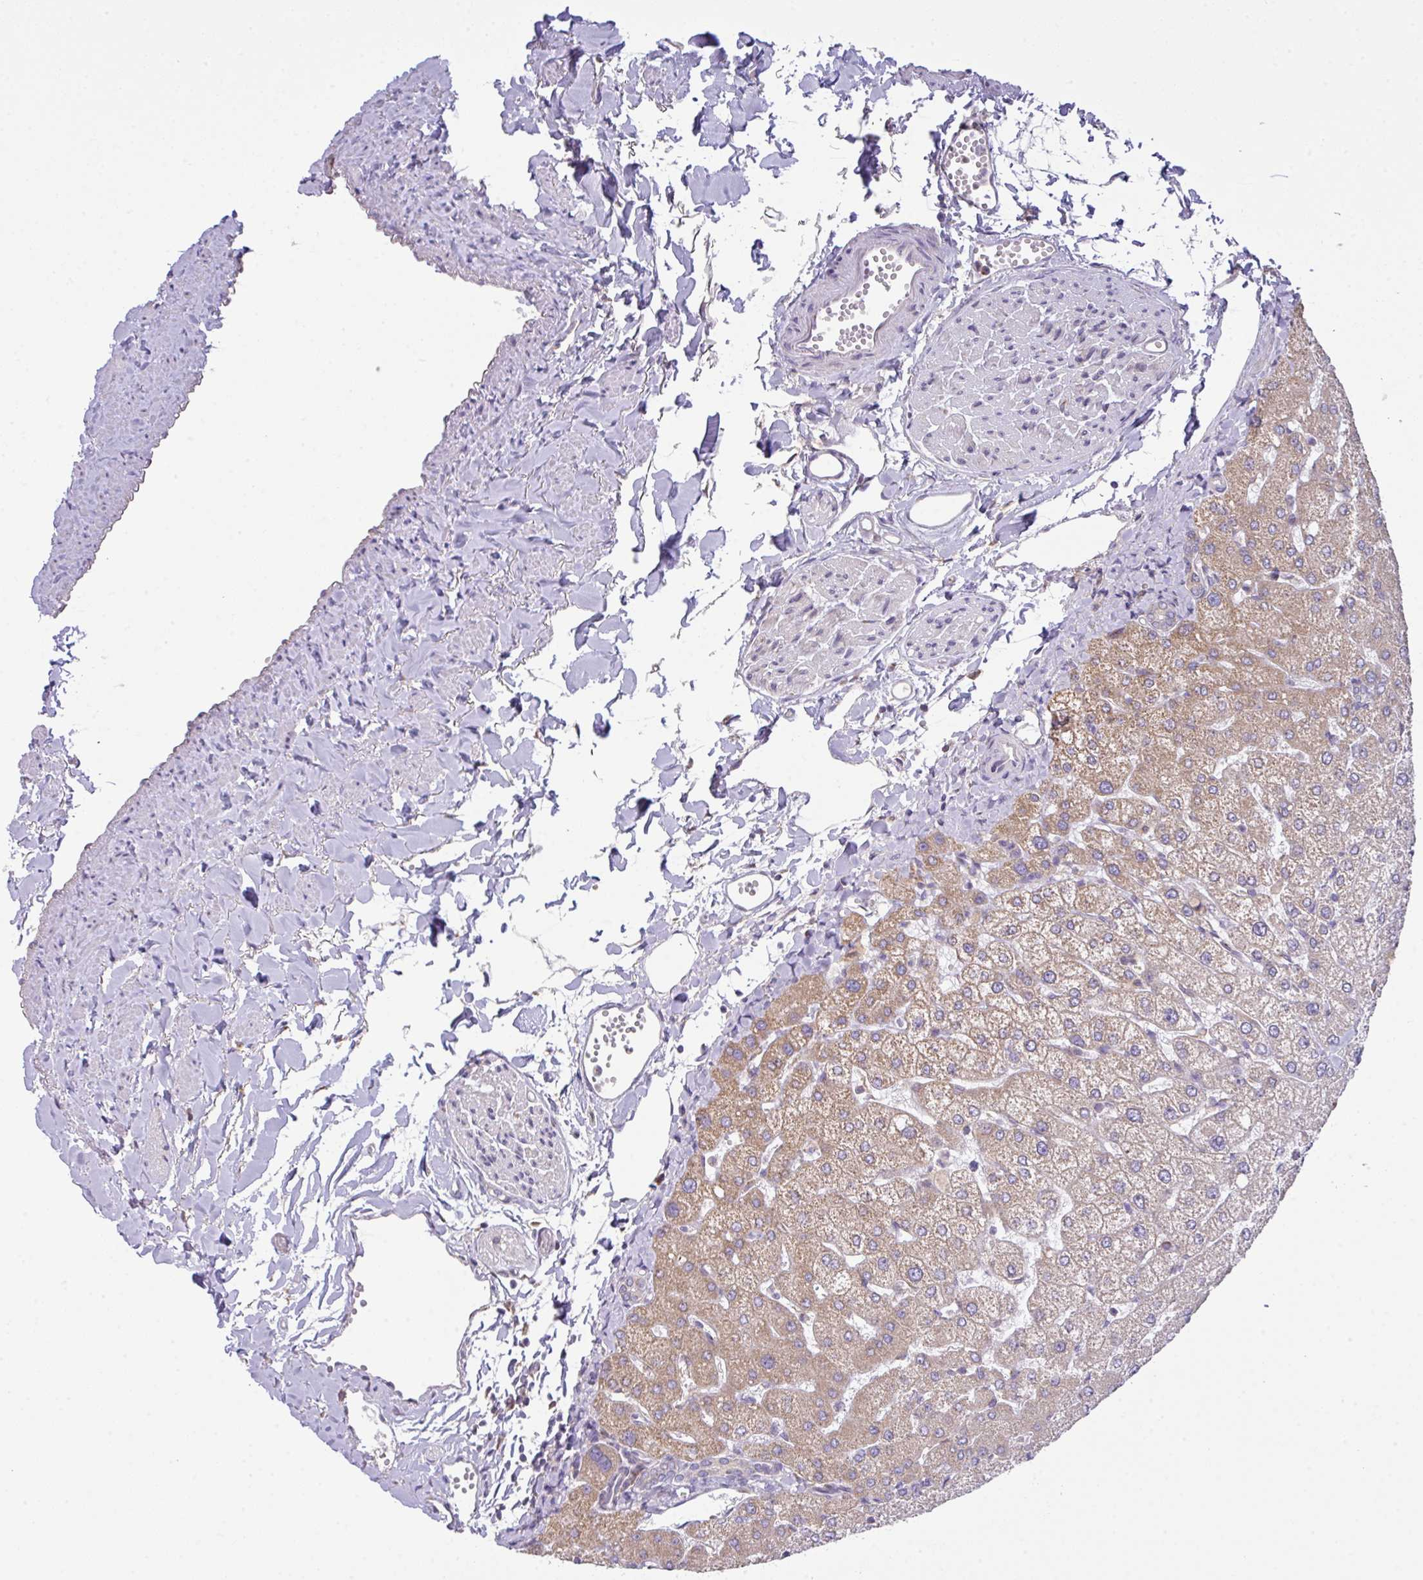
{"staining": {"intensity": "negative", "quantity": "none", "location": "none"}, "tissue": "liver", "cell_type": "Cholangiocytes", "image_type": "normal", "snomed": [{"axis": "morphology", "description": "Normal tissue, NOS"}, {"axis": "topography", "description": "Liver"}], "caption": "Immunohistochemistry (IHC) photomicrograph of benign human liver stained for a protein (brown), which demonstrates no staining in cholangiocytes.", "gene": "VTI1A", "patient": {"sex": "female", "age": 54}}